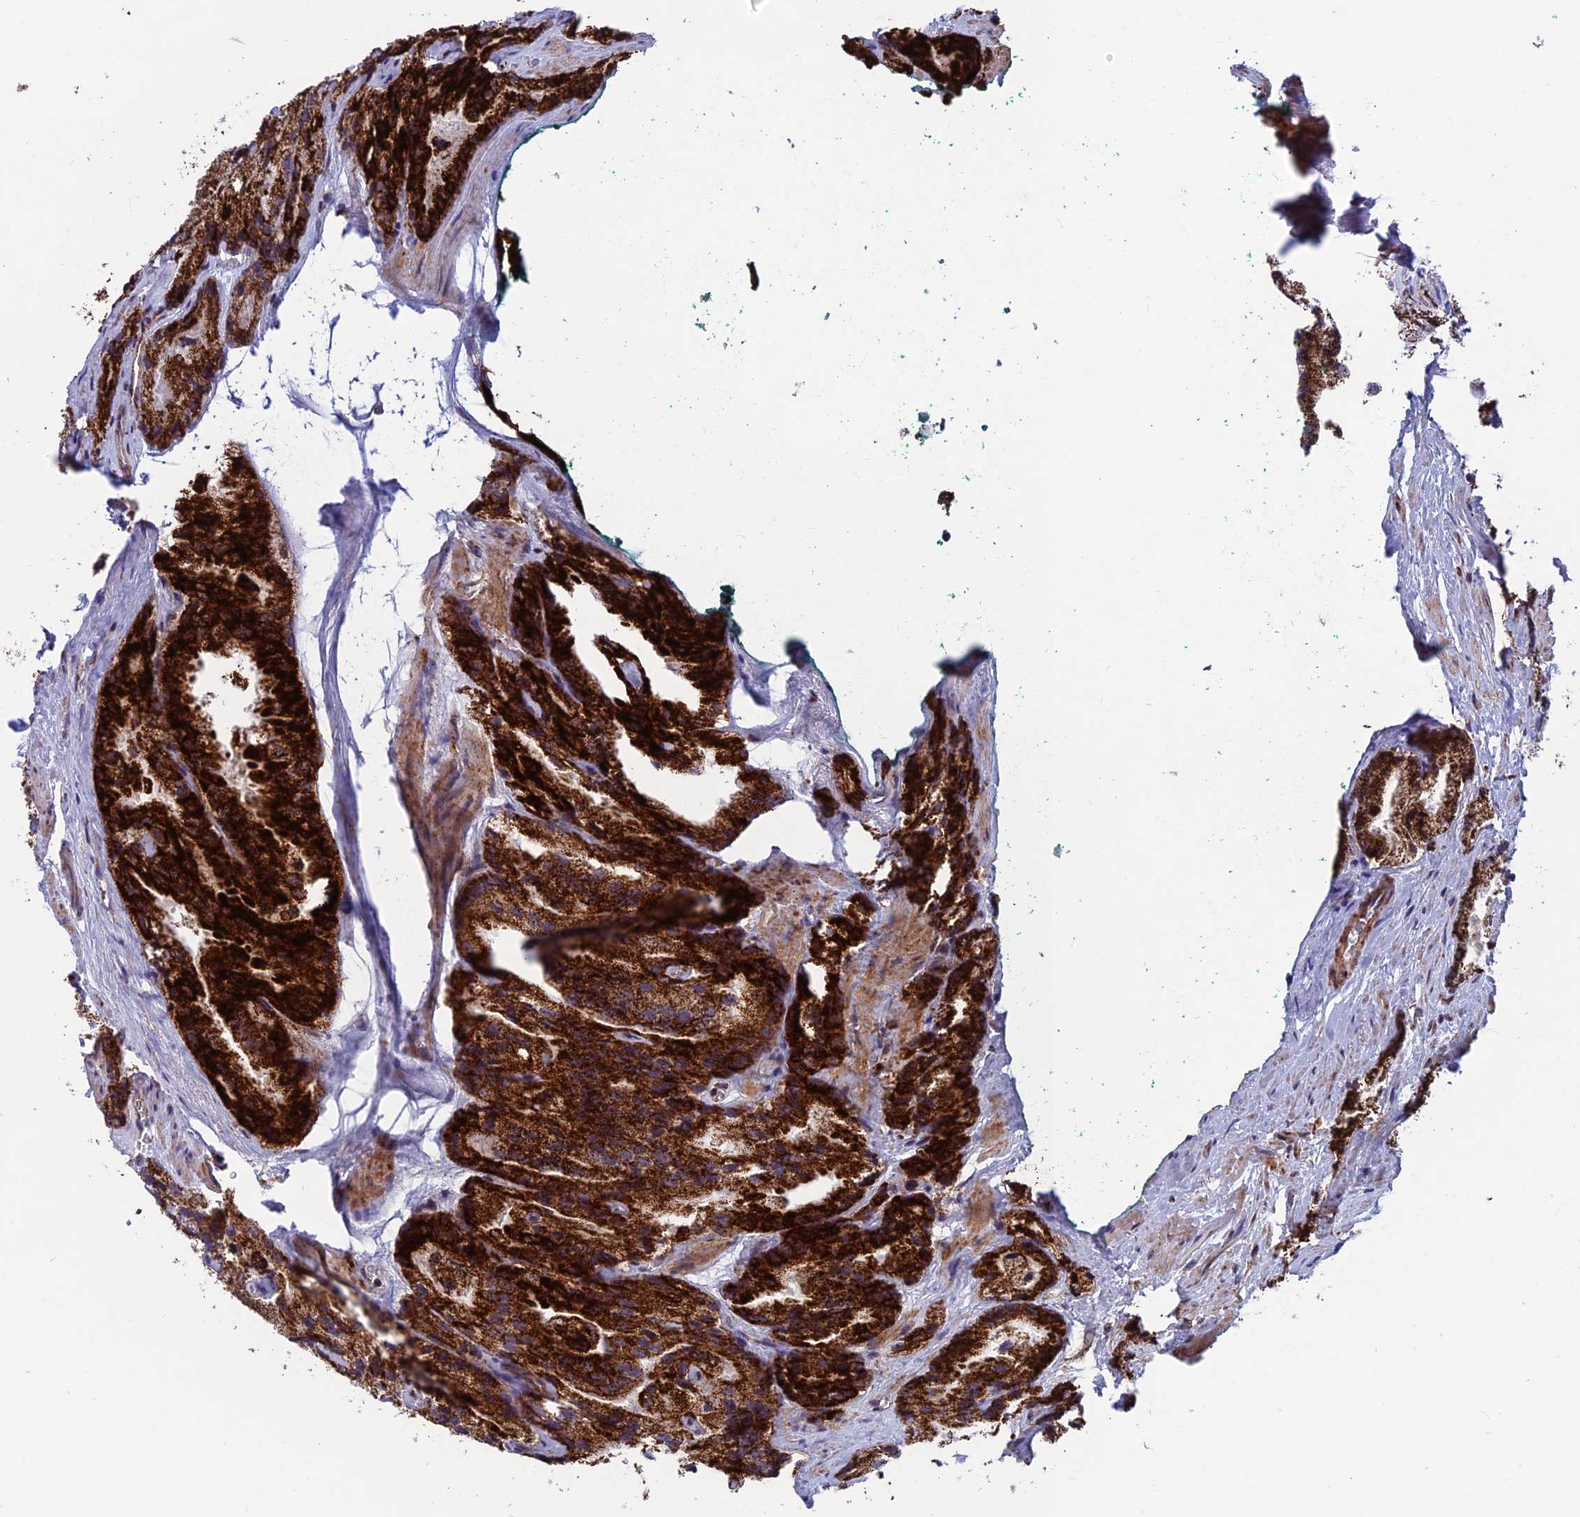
{"staining": {"intensity": "strong", "quantity": ">75%", "location": "cytoplasmic/membranous"}, "tissue": "prostate cancer", "cell_type": "Tumor cells", "image_type": "cancer", "snomed": [{"axis": "morphology", "description": "Adenocarcinoma, High grade"}, {"axis": "topography", "description": "Prostate"}], "caption": "The micrograph demonstrates immunohistochemical staining of prostate cancer. There is strong cytoplasmic/membranous staining is present in approximately >75% of tumor cells. (DAB (3,3'-diaminobenzidine) IHC, brown staining for protein, blue staining for nuclei).", "gene": "MRPS18B", "patient": {"sex": "male", "age": 66}}